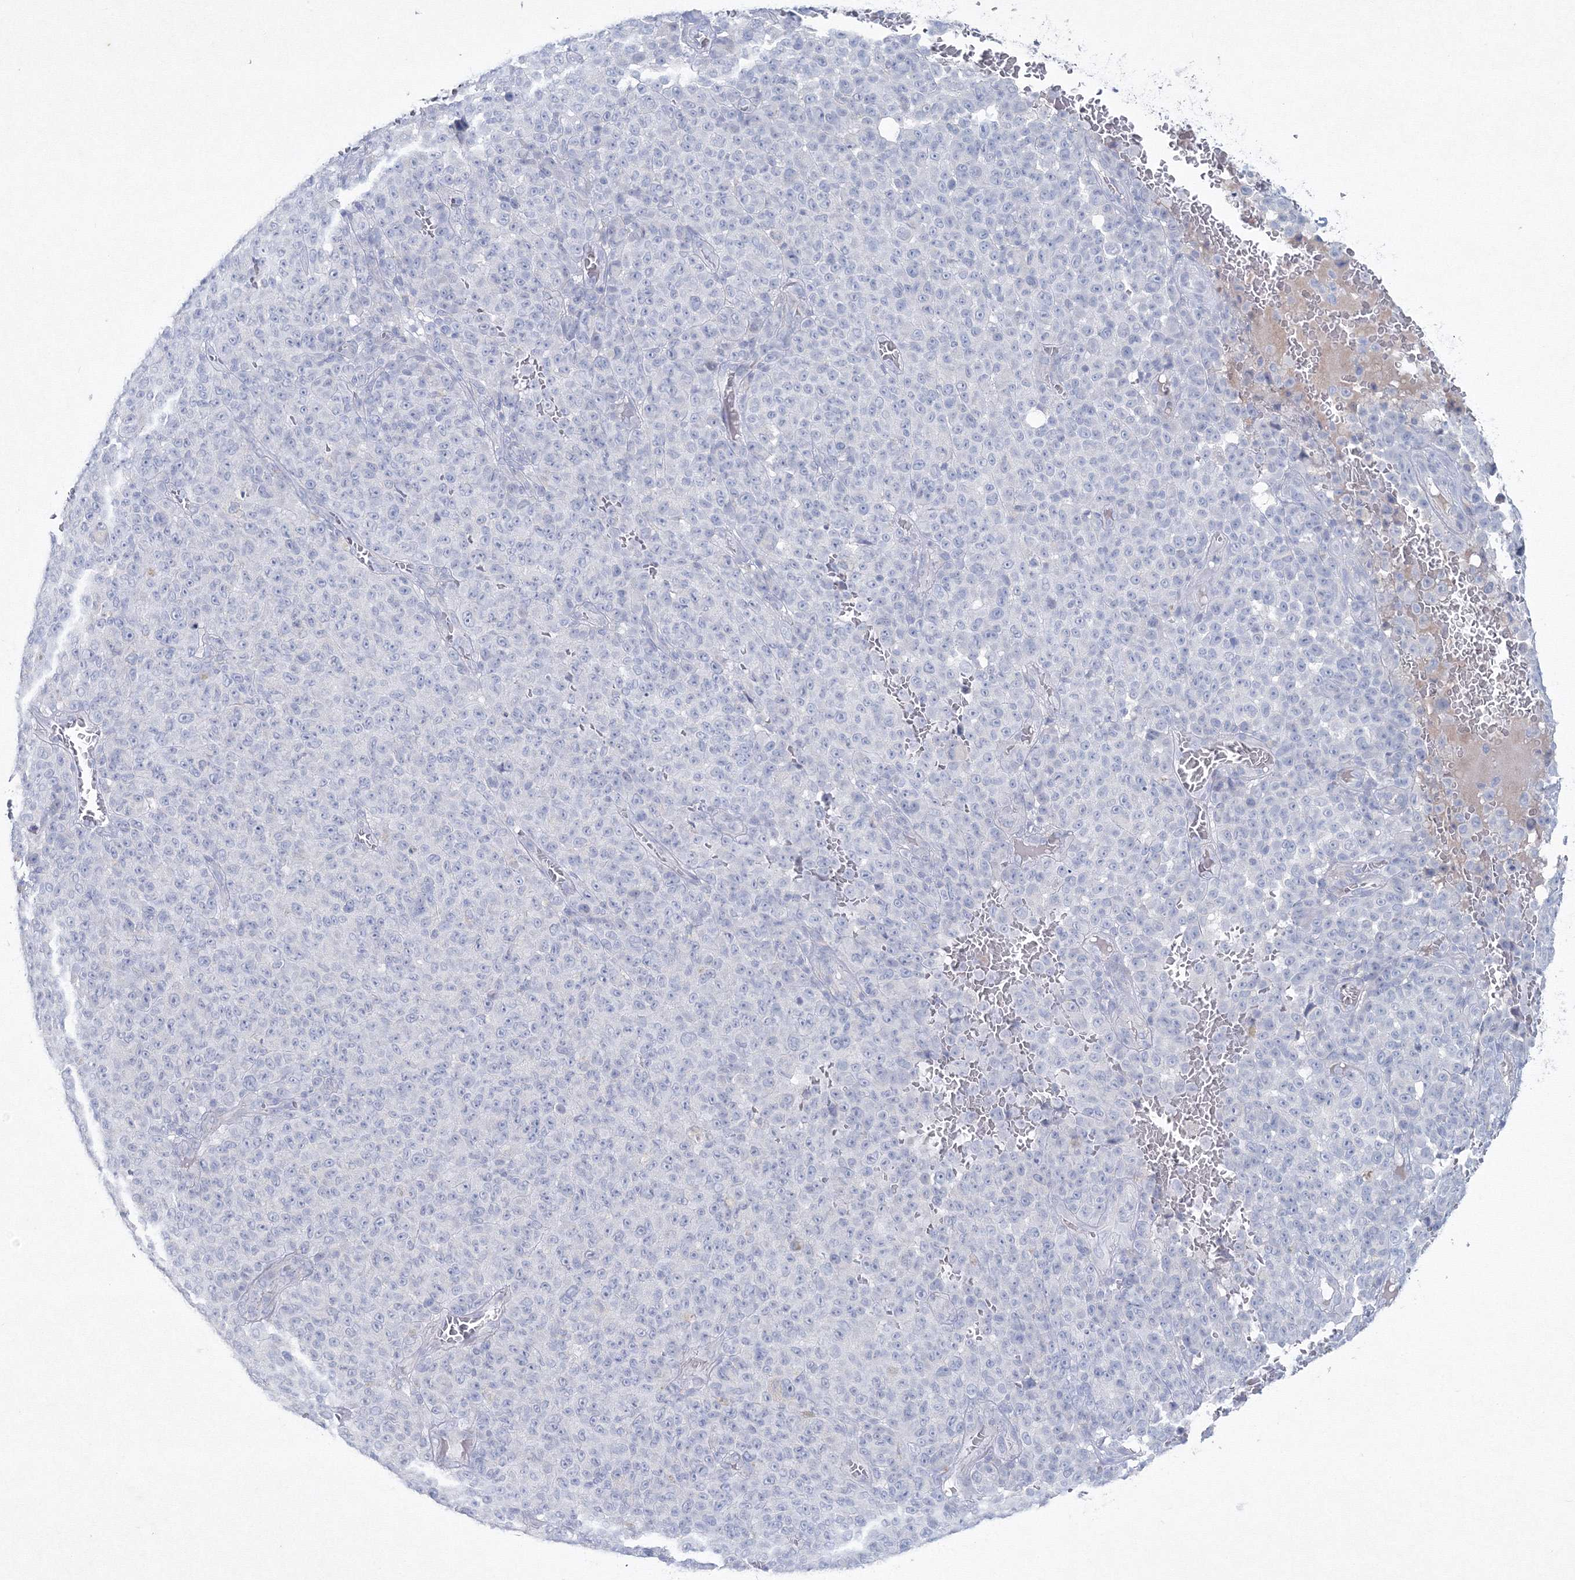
{"staining": {"intensity": "negative", "quantity": "none", "location": "none"}, "tissue": "melanoma", "cell_type": "Tumor cells", "image_type": "cancer", "snomed": [{"axis": "morphology", "description": "Malignant melanoma, NOS"}, {"axis": "topography", "description": "Skin"}], "caption": "Immunohistochemistry (IHC) photomicrograph of neoplastic tissue: melanoma stained with DAB (3,3'-diaminobenzidine) shows no significant protein staining in tumor cells.", "gene": "GCKR", "patient": {"sex": "female", "age": 82}}